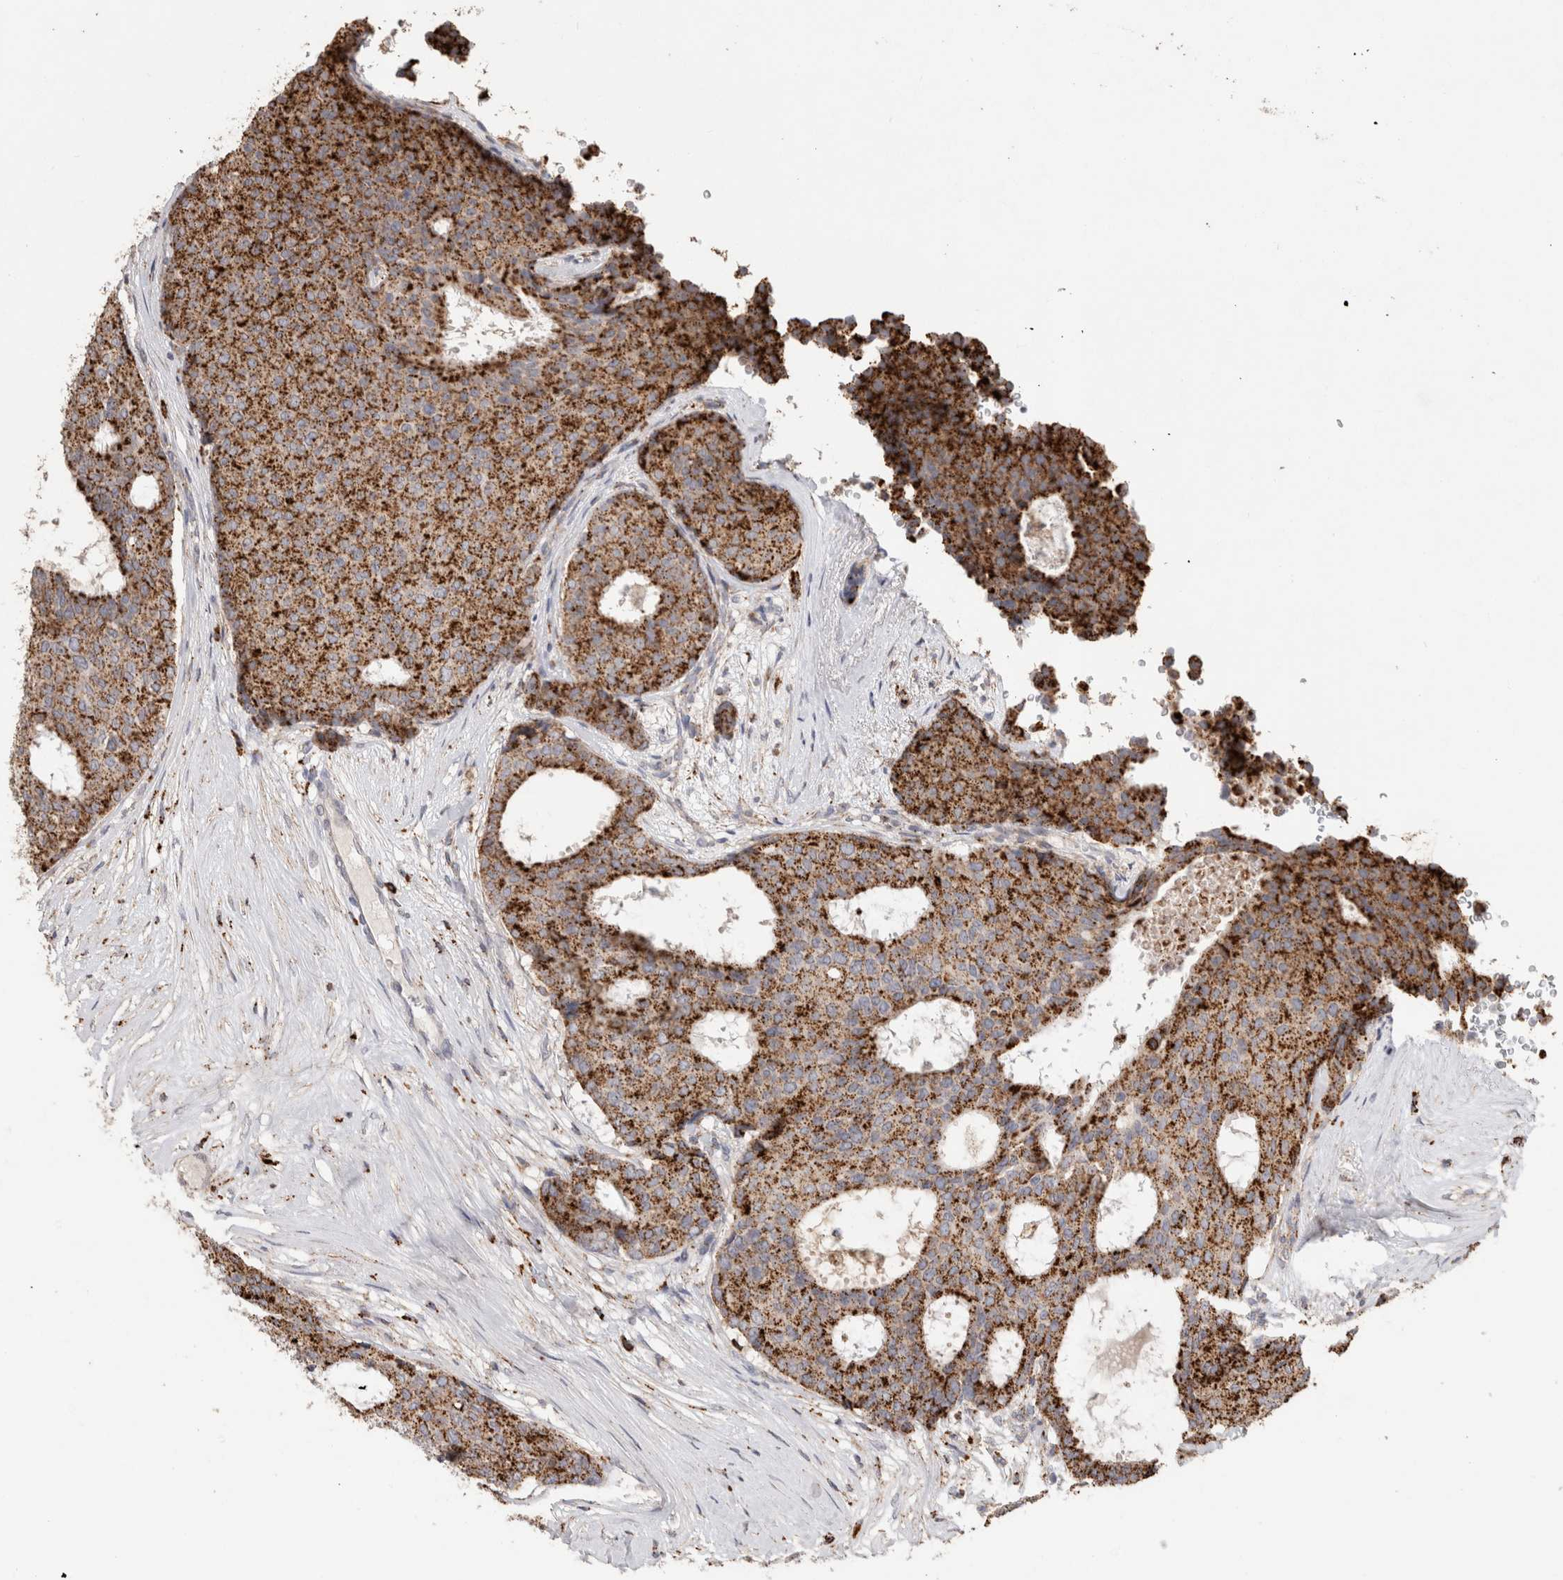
{"staining": {"intensity": "strong", "quantity": ">75%", "location": "cytoplasmic/membranous"}, "tissue": "breast cancer", "cell_type": "Tumor cells", "image_type": "cancer", "snomed": [{"axis": "morphology", "description": "Duct carcinoma"}, {"axis": "topography", "description": "Breast"}], "caption": "Protein staining exhibits strong cytoplasmic/membranous expression in approximately >75% of tumor cells in breast cancer.", "gene": "ARSA", "patient": {"sex": "female", "age": 75}}